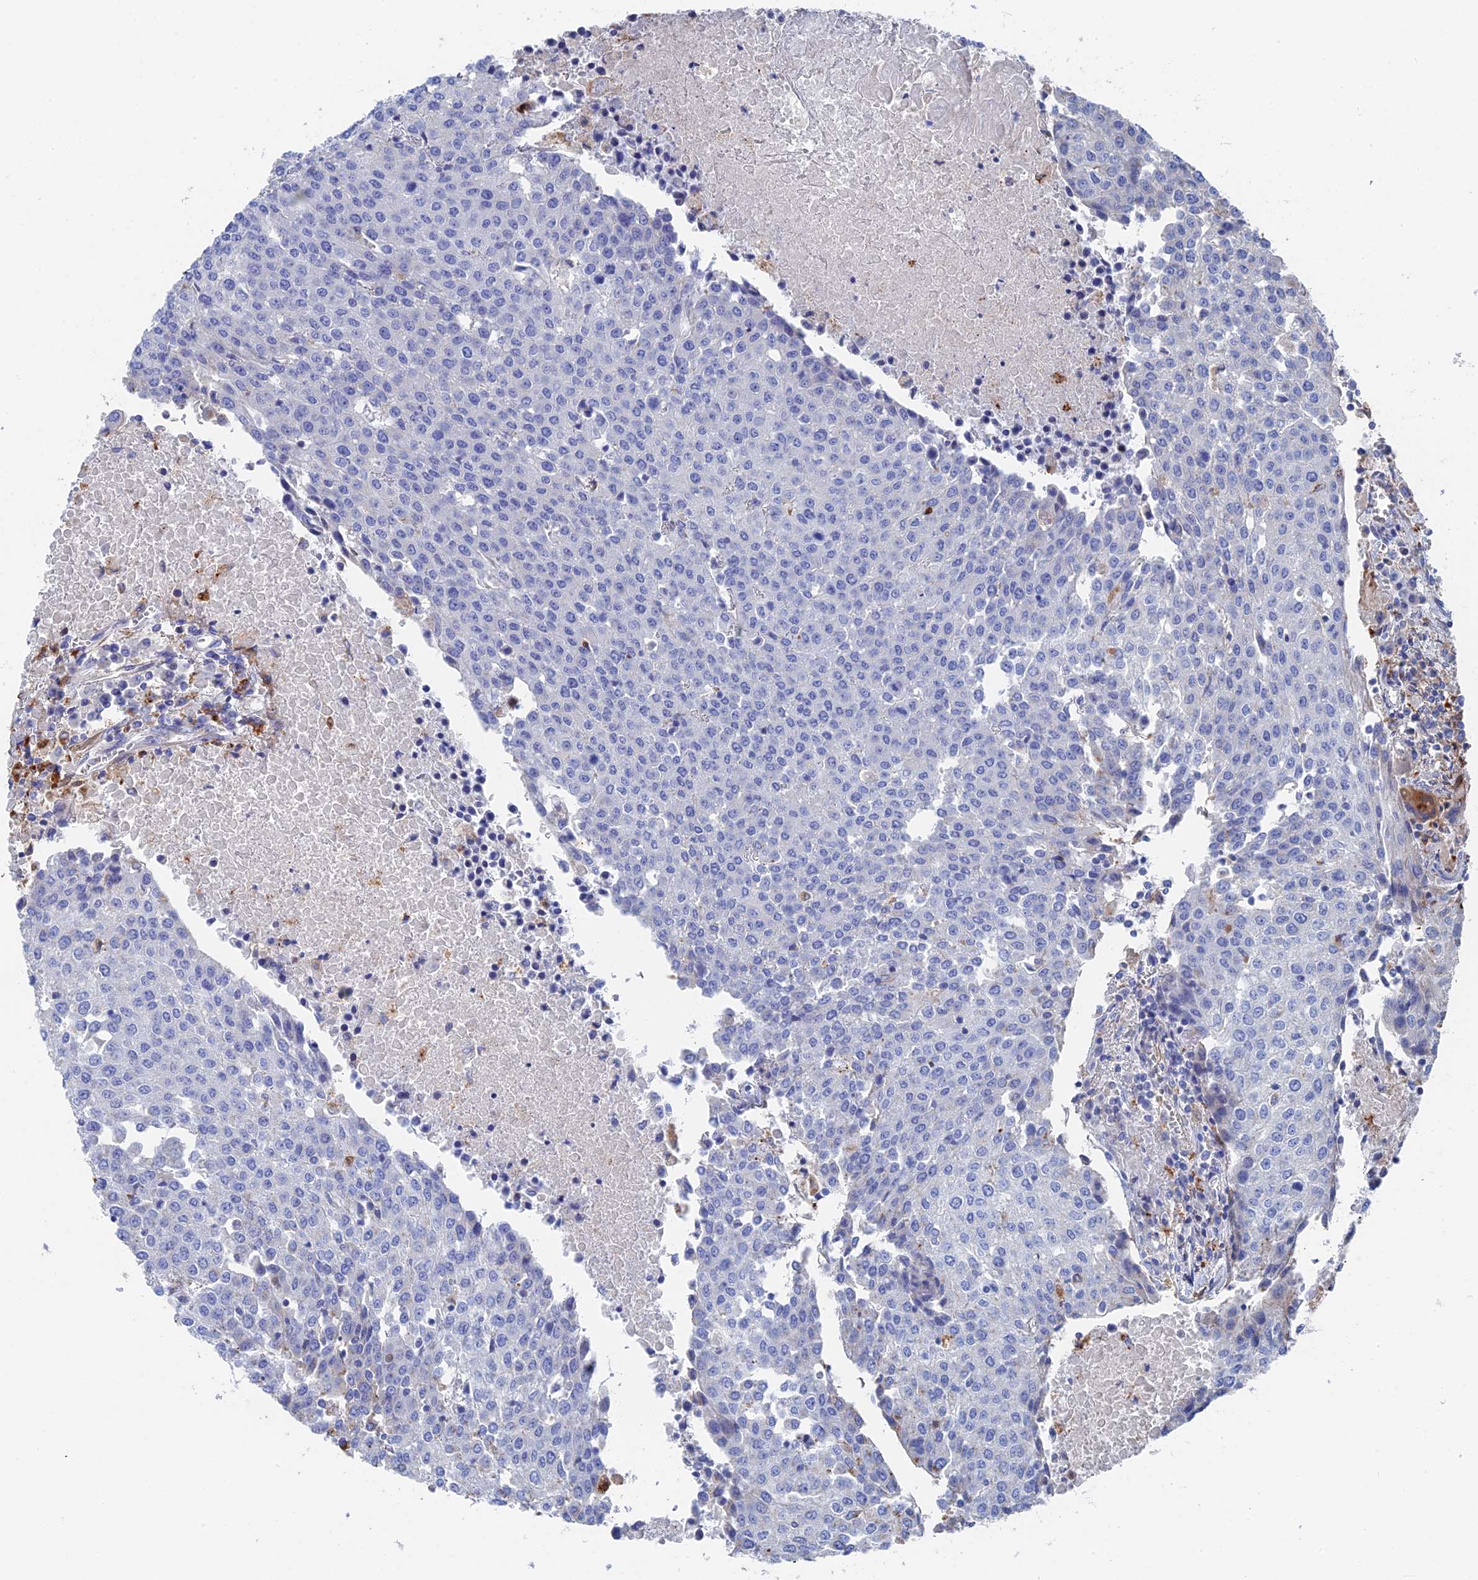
{"staining": {"intensity": "negative", "quantity": "none", "location": "none"}, "tissue": "urothelial cancer", "cell_type": "Tumor cells", "image_type": "cancer", "snomed": [{"axis": "morphology", "description": "Urothelial carcinoma, High grade"}, {"axis": "topography", "description": "Urinary bladder"}], "caption": "Immunohistochemical staining of human urothelial cancer demonstrates no significant positivity in tumor cells.", "gene": "STRA6", "patient": {"sex": "female", "age": 85}}